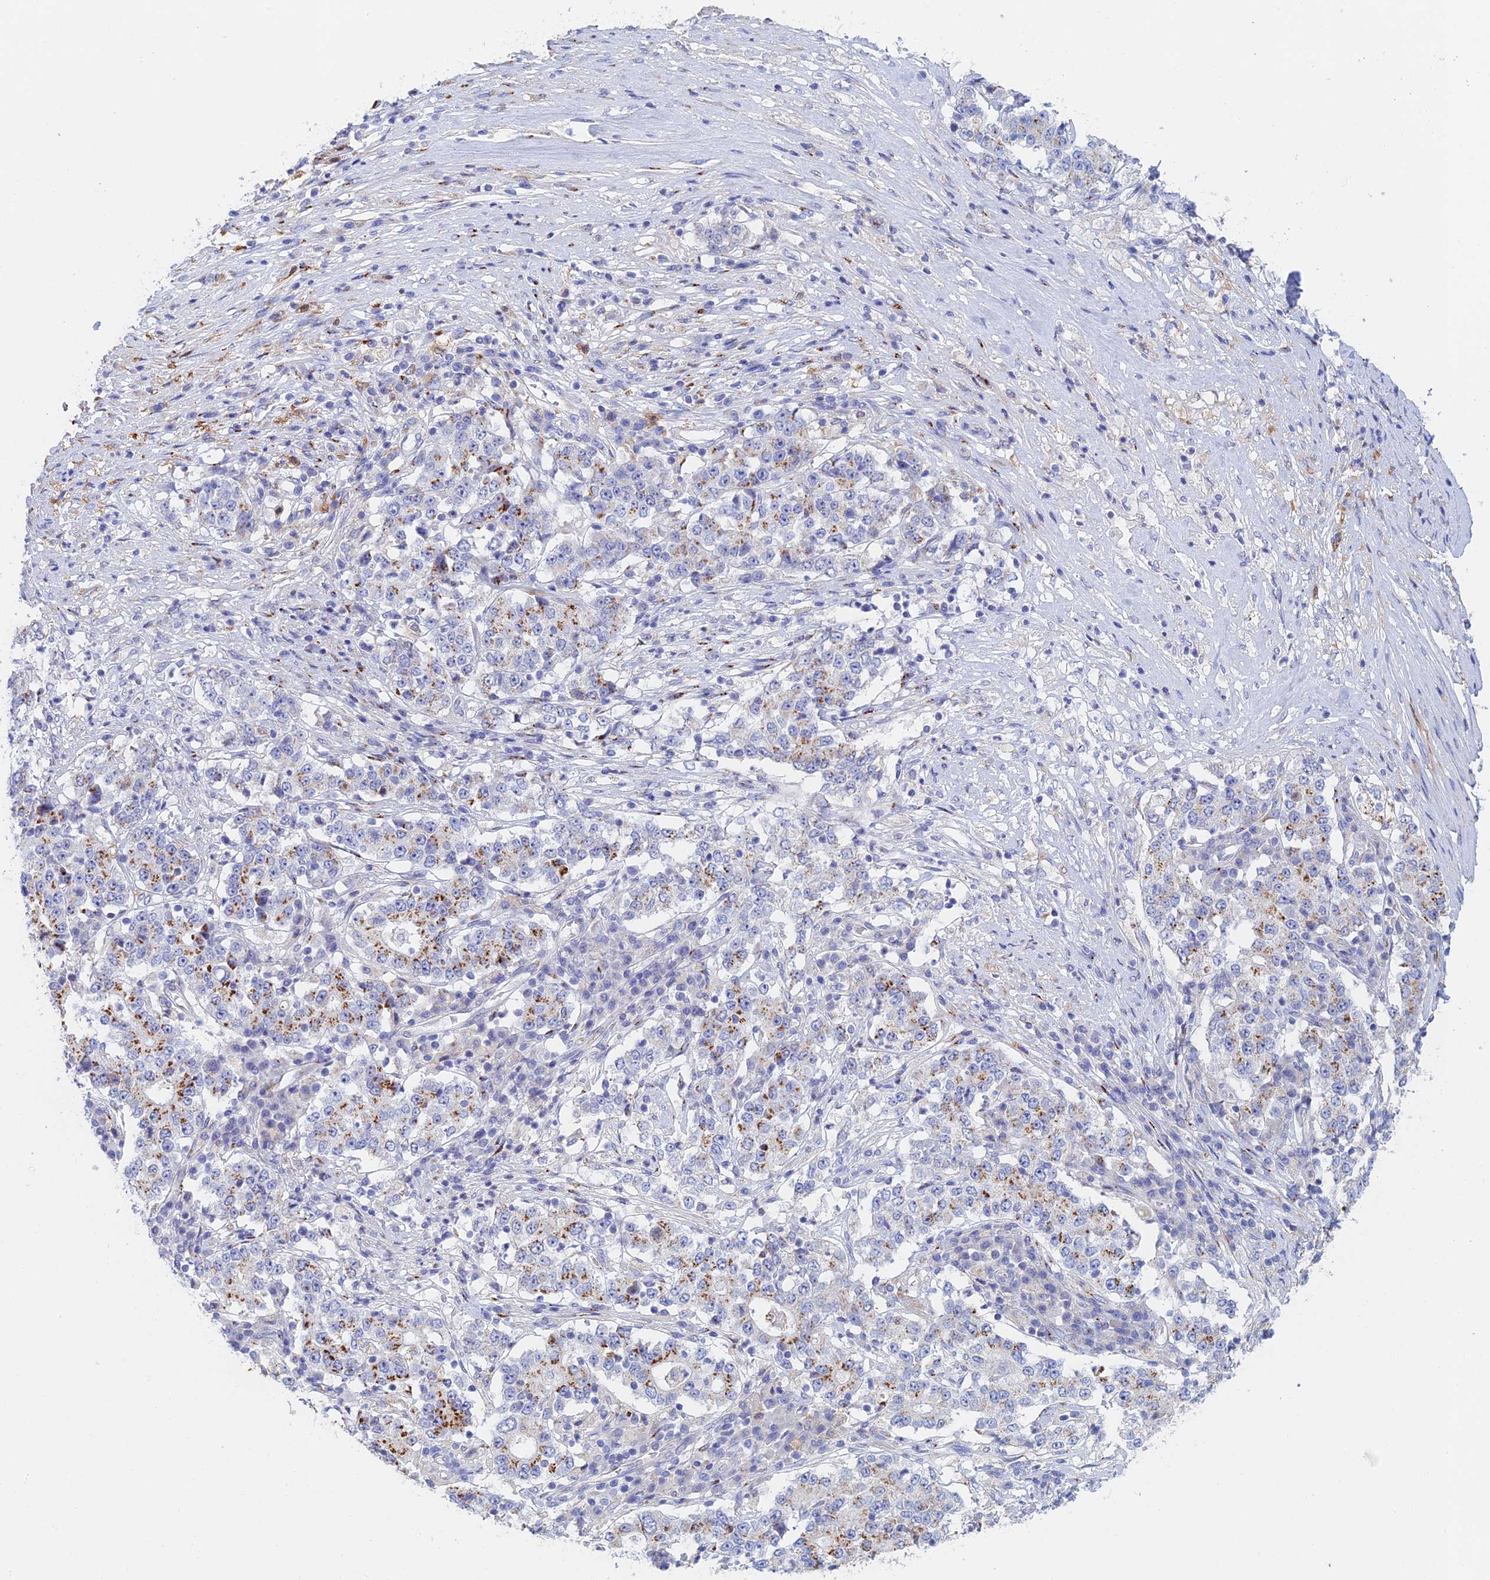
{"staining": {"intensity": "strong", "quantity": "25%-75%", "location": "cytoplasmic/membranous"}, "tissue": "stomach cancer", "cell_type": "Tumor cells", "image_type": "cancer", "snomed": [{"axis": "morphology", "description": "Adenocarcinoma, NOS"}, {"axis": "topography", "description": "Stomach"}], "caption": "Approximately 25%-75% of tumor cells in stomach cancer show strong cytoplasmic/membranous protein positivity as visualized by brown immunohistochemical staining.", "gene": "SLC24A3", "patient": {"sex": "male", "age": 59}}